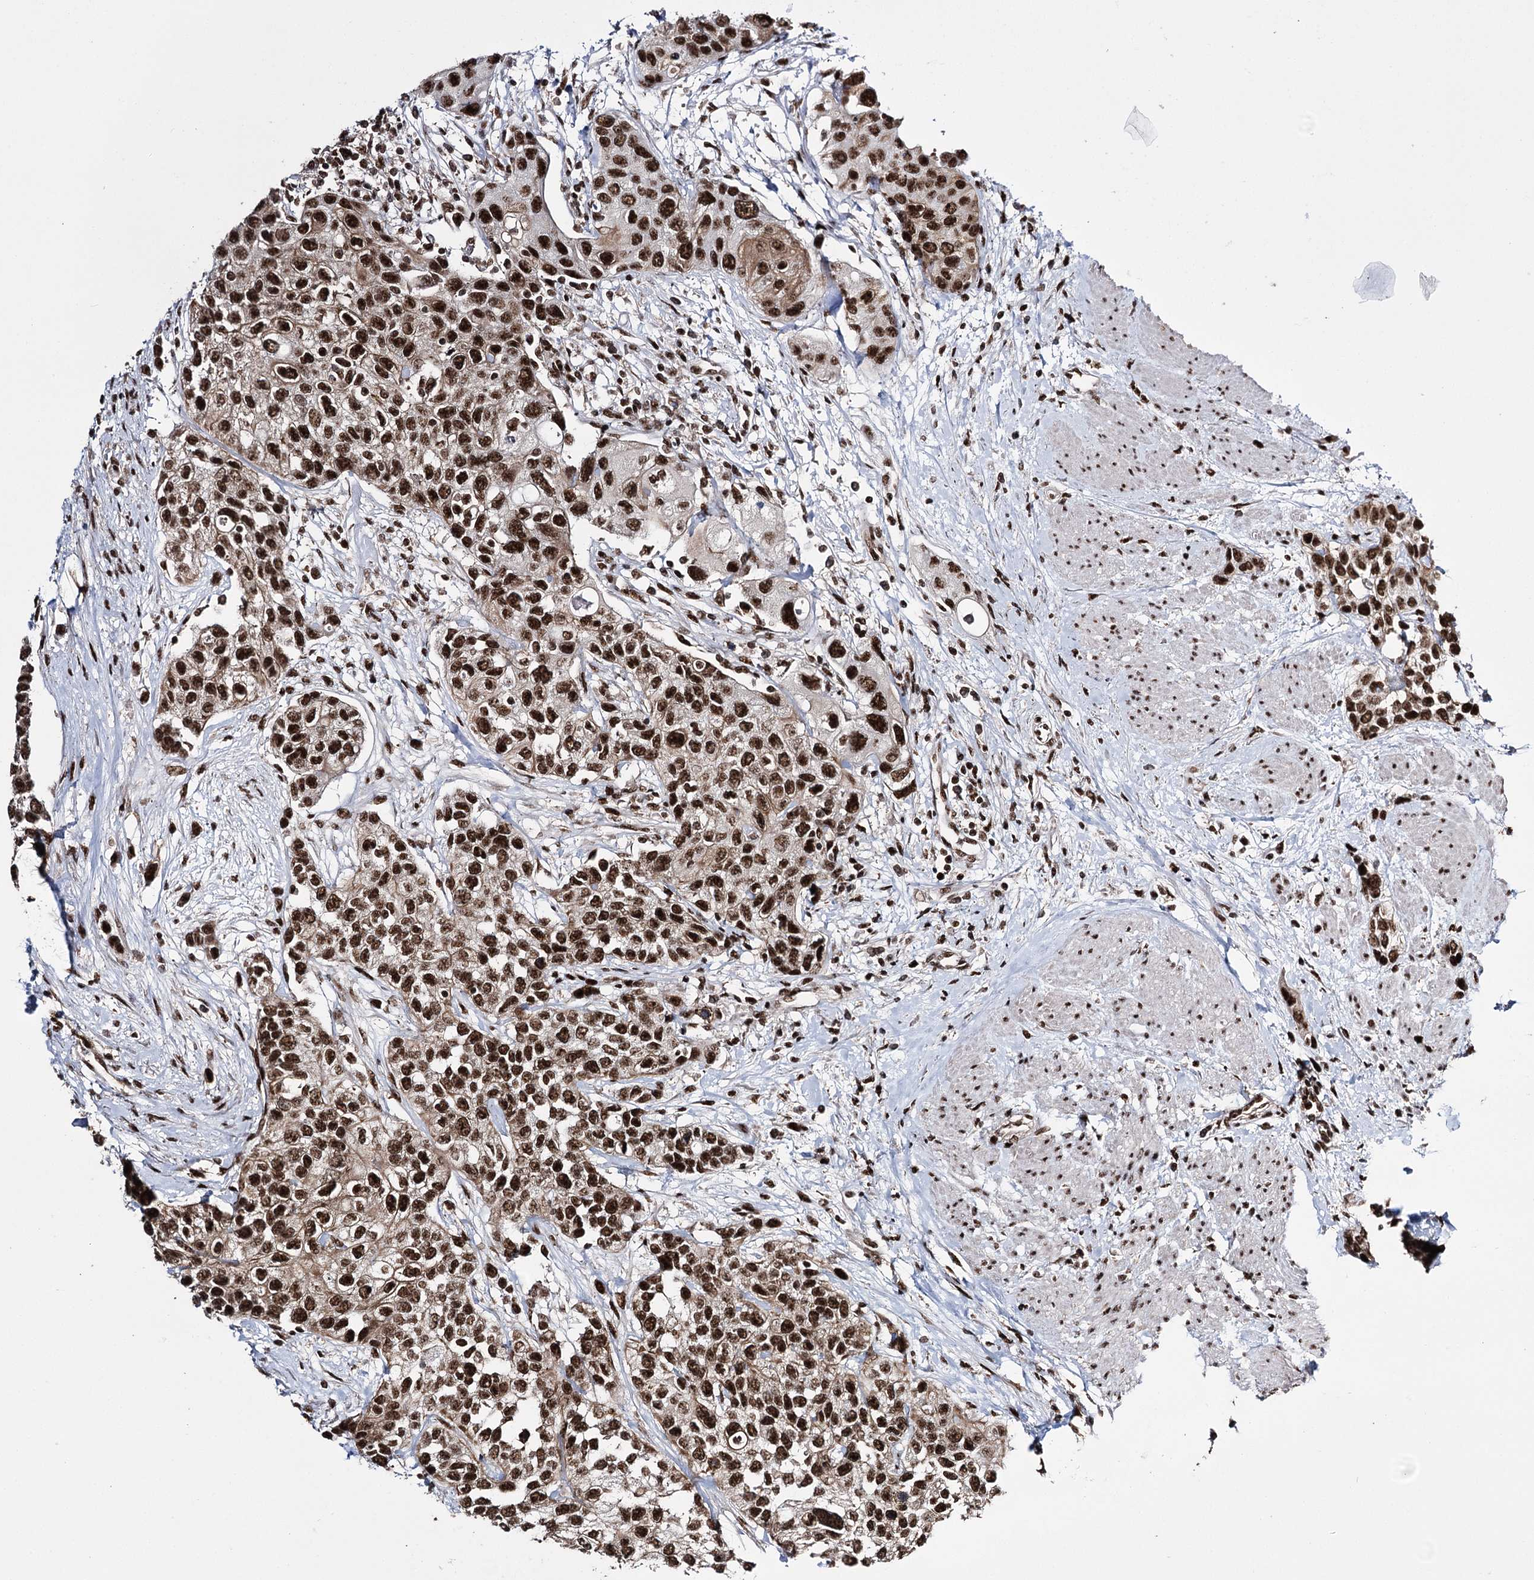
{"staining": {"intensity": "strong", "quantity": ">75%", "location": "nuclear"}, "tissue": "urothelial cancer", "cell_type": "Tumor cells", "image_type": "cancer", "snomed": [{"axis": "morphology", "description": "Normal tissue, NOS"}, {"axis": "morphology", "description": "Urothelial carcinoma, High grade"}, {"axis": "topography", "description": "Vascular tissue"}, {"axis": "topography", "description": "Urinary bladder"}], "caption": "Tumor cells reveal high levels of strong nuclear expression in about >75% of cells in human high-grade urothelial carcinoma.", "gene": "PRPF40A", "patient": {"sex": "female", "age": 56}}